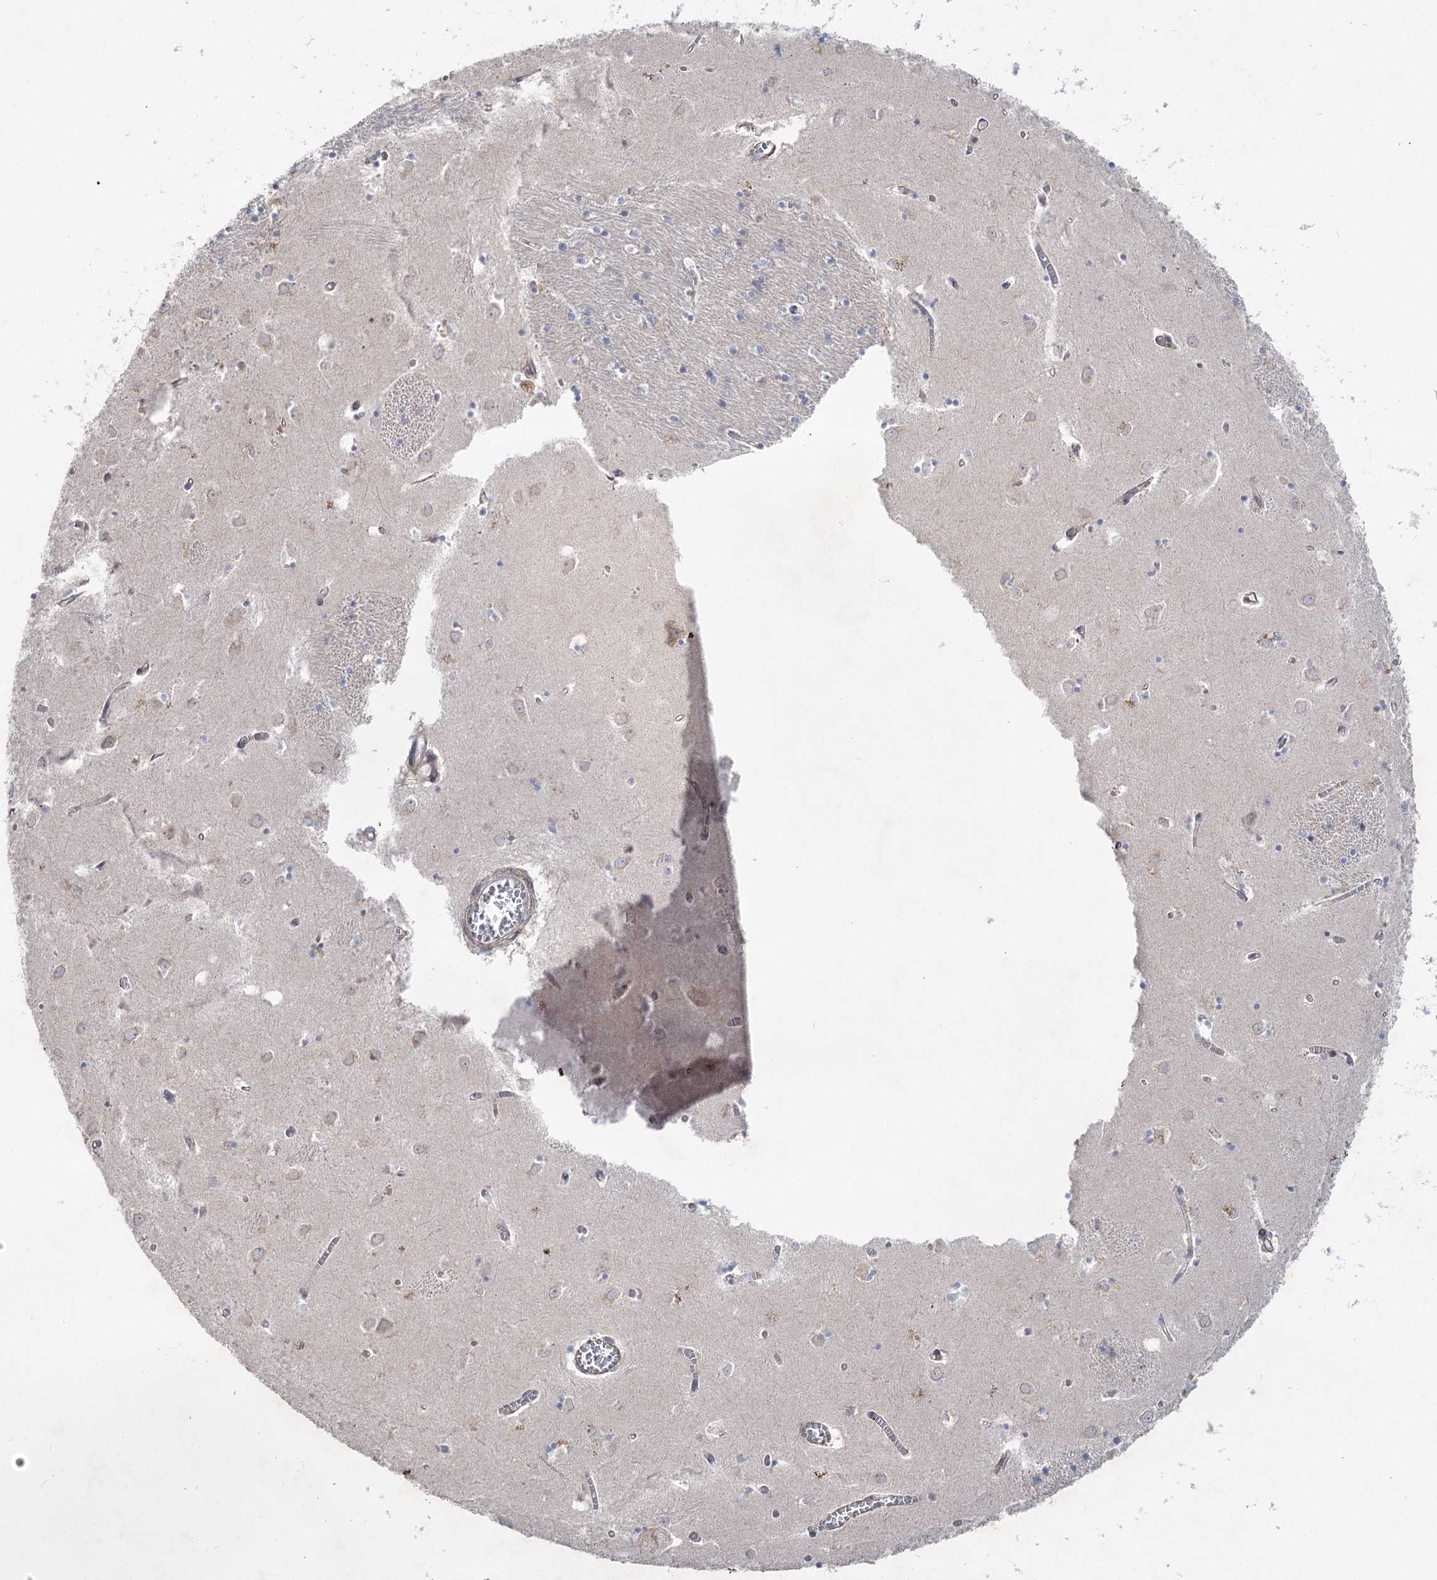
{"staining": {"intensity": "weak", "quantity": "25%-75%", "location": "cytoplasmic/membranous"}, "tissue": "caudate", "cell_type": "Glial cells", "image_type": "normal", "snomed": [{"axis": "morphology", "description": "Normal tissue, NOS"}, {"axis": "topography", "description": "Lateral ventricle wall"}], "caption": "IHC photomicrograph of benign caudate: human caudate stained using immunohistochemistry (IHC) shows low levels of weak protein expression localized specifically in the cytoplasmic/membranous of glial cells, appearing as a cytoplasmic/membranous brown color.", "gene": "SH3BP5L", "patient": {"sex": "male", "age": 70}}